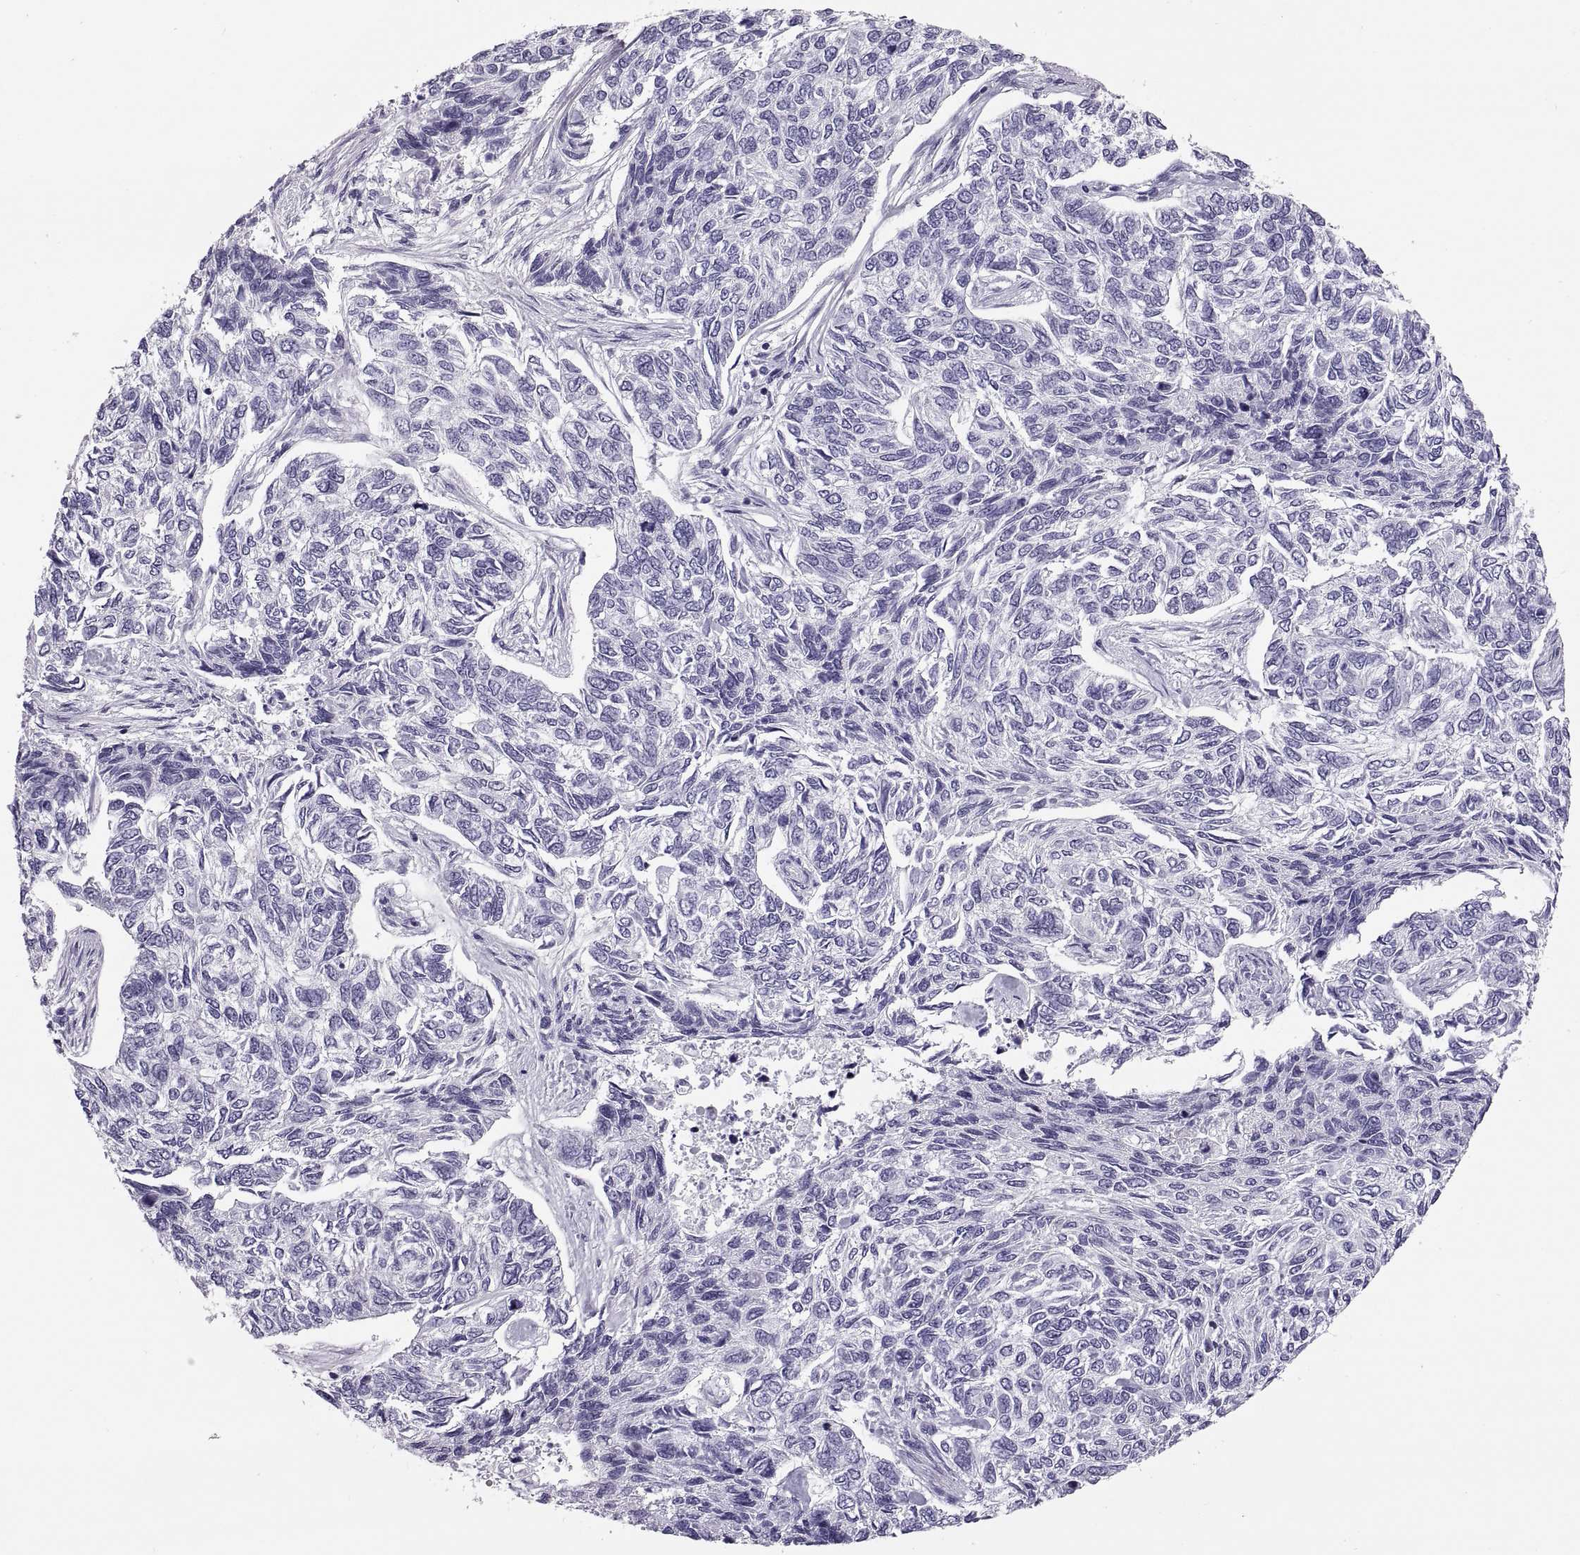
{"staining": {"intensity": "negative", "quantity": "none", "location": "none"}, "tissue": "skin cancer", "cell_type": "Tumor cells", "image_type": "cancer", "snomed": [{"axis": "morphology", "description": "Basal cell carcinoma"}, {"axis": "topography", "description": "Skin"}], "caption": "Basal cell carcinoma (skin) was stained to show a protein in brown. There is no significant staining in tumor cells. The staining is performed using DAB brown chromogen with nuclei counter-stained in using hematoxylin.", "gene": "QRICH2", "patient": {"sex": "female", "age": 65}}